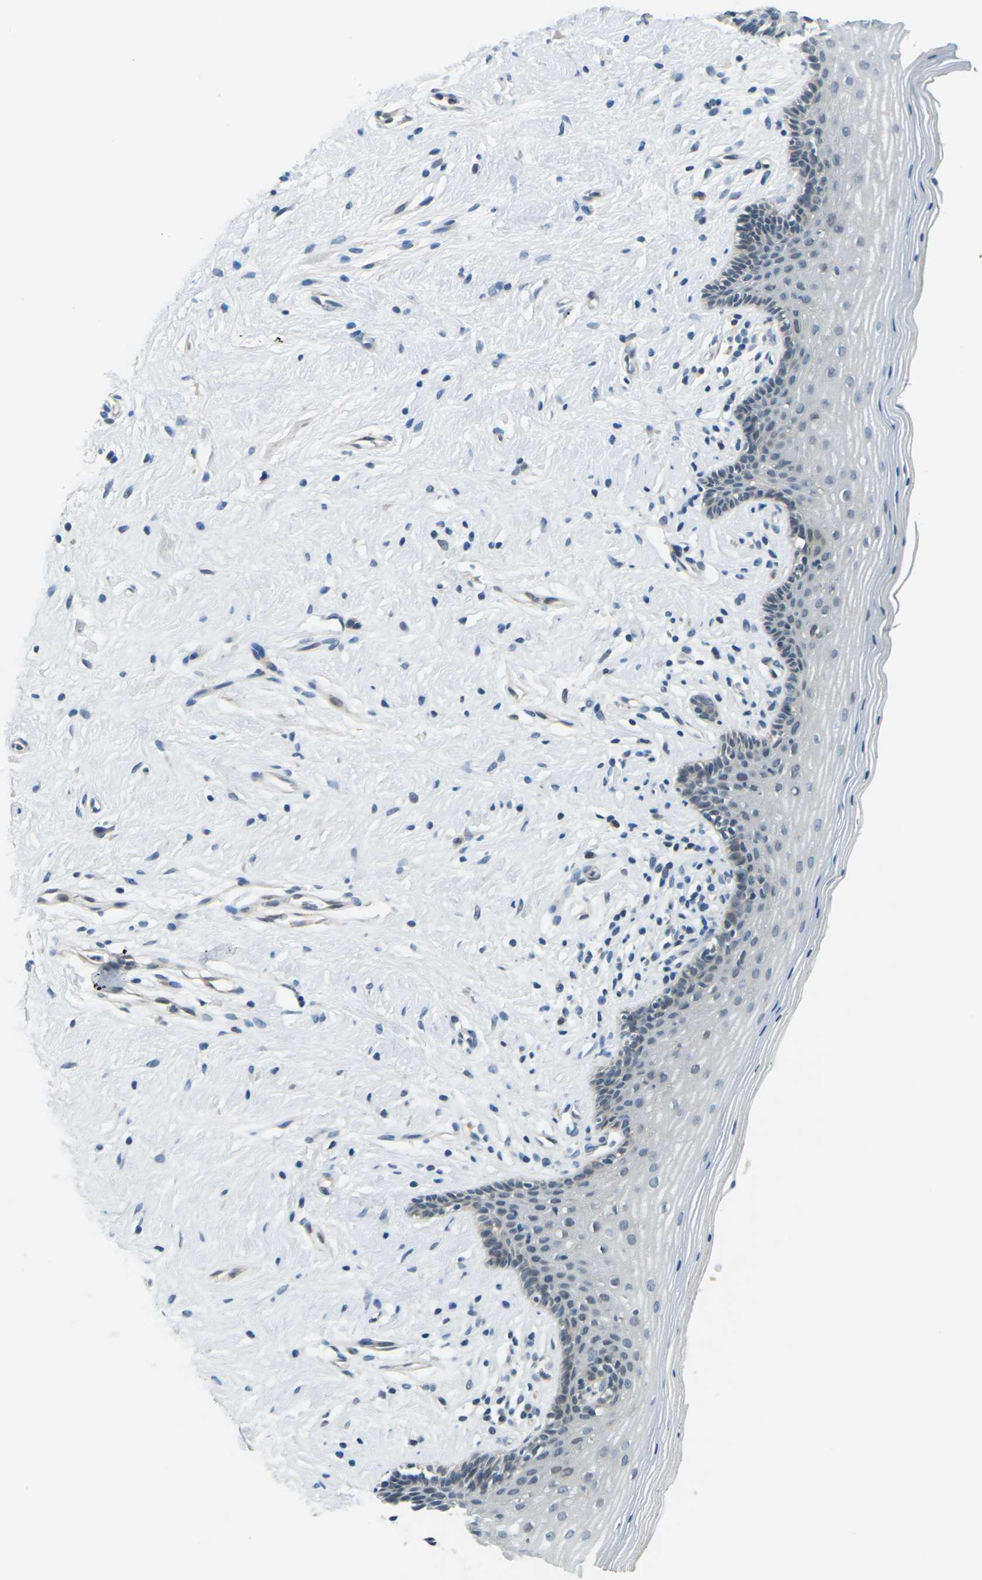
{"staining": {"intensity": "weak", "quantity": "<25%", "location": "cytoplasmic/membranous"}, "tissue": "vagina", "cell_type": "Squamous epithelial cells", "image_type": "normal", "snomed": [{"axis": "morphology", "description": "Normal tissue, NOS"}, {"axis": "topography", "description": "Vagina"}], "caption": "This is an immunohistochemistry photomicrograph of unremarkable human vagina. There is no staining in squamous epithelial cells.", "gene": "SLC13A3", "patient": {"sex": "female", "age": 44}}